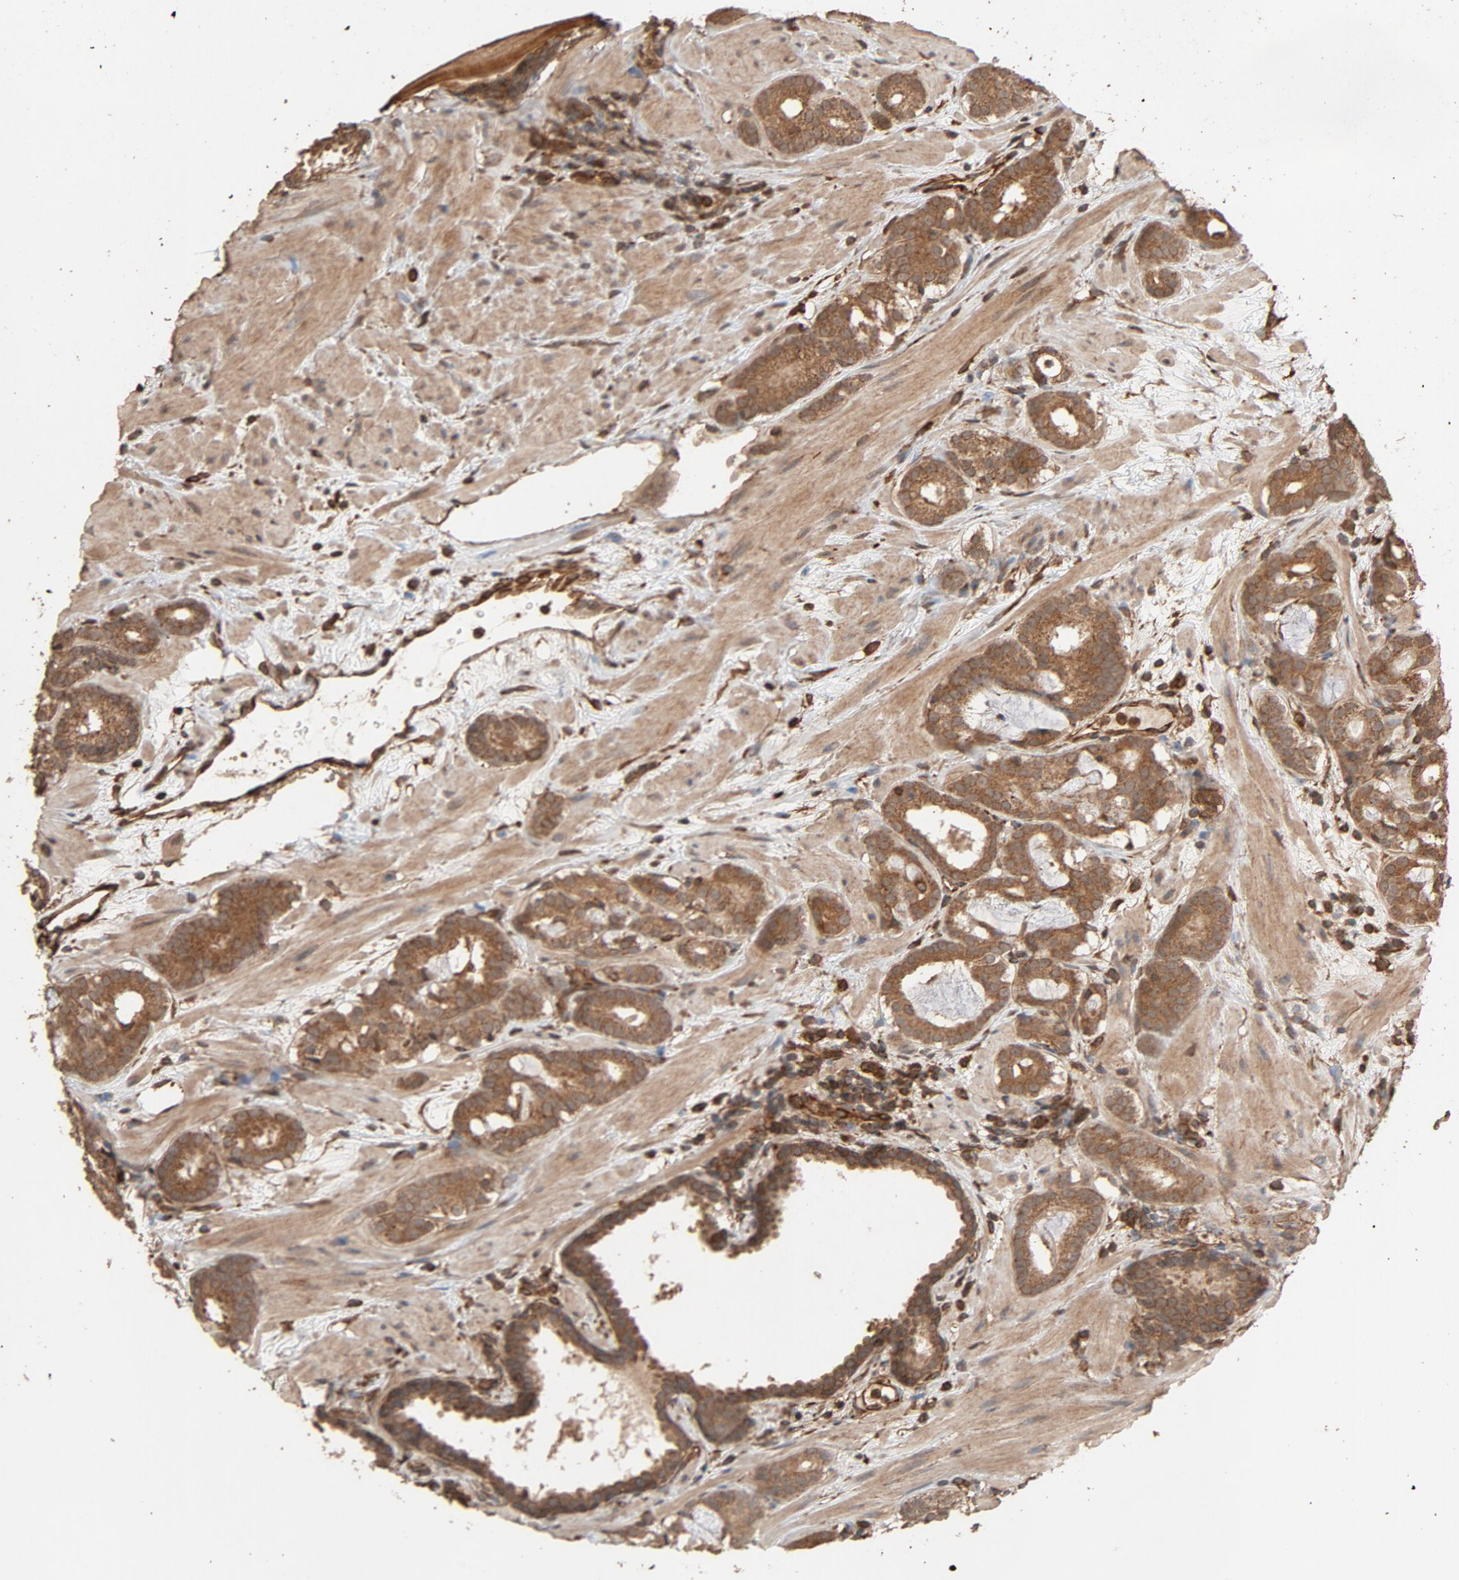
{"staining": {"intensity": "moderate", "quantity": ">75%", "location": "cytoplasmic/membranous"}, "tissue": "prostate cancer", "cell_type": "Tumor cells", "image_type": "cancer", "snomed": [{"axis": "morphology", "description": "Adenocarcinoma, Low grade"}, {"axis": "topography", "description": "Prostate"}], "caption": "Prostate adenocarcinoma (low-grade) stained with DAB immunohistochemistry (IHC) reveals medium levels of moderate cytoplasmic/membranous staining in approximately >75% of tumor cells.", "gene": "RPS6KA6", "patient": {"sex": "male", "age": 57}}